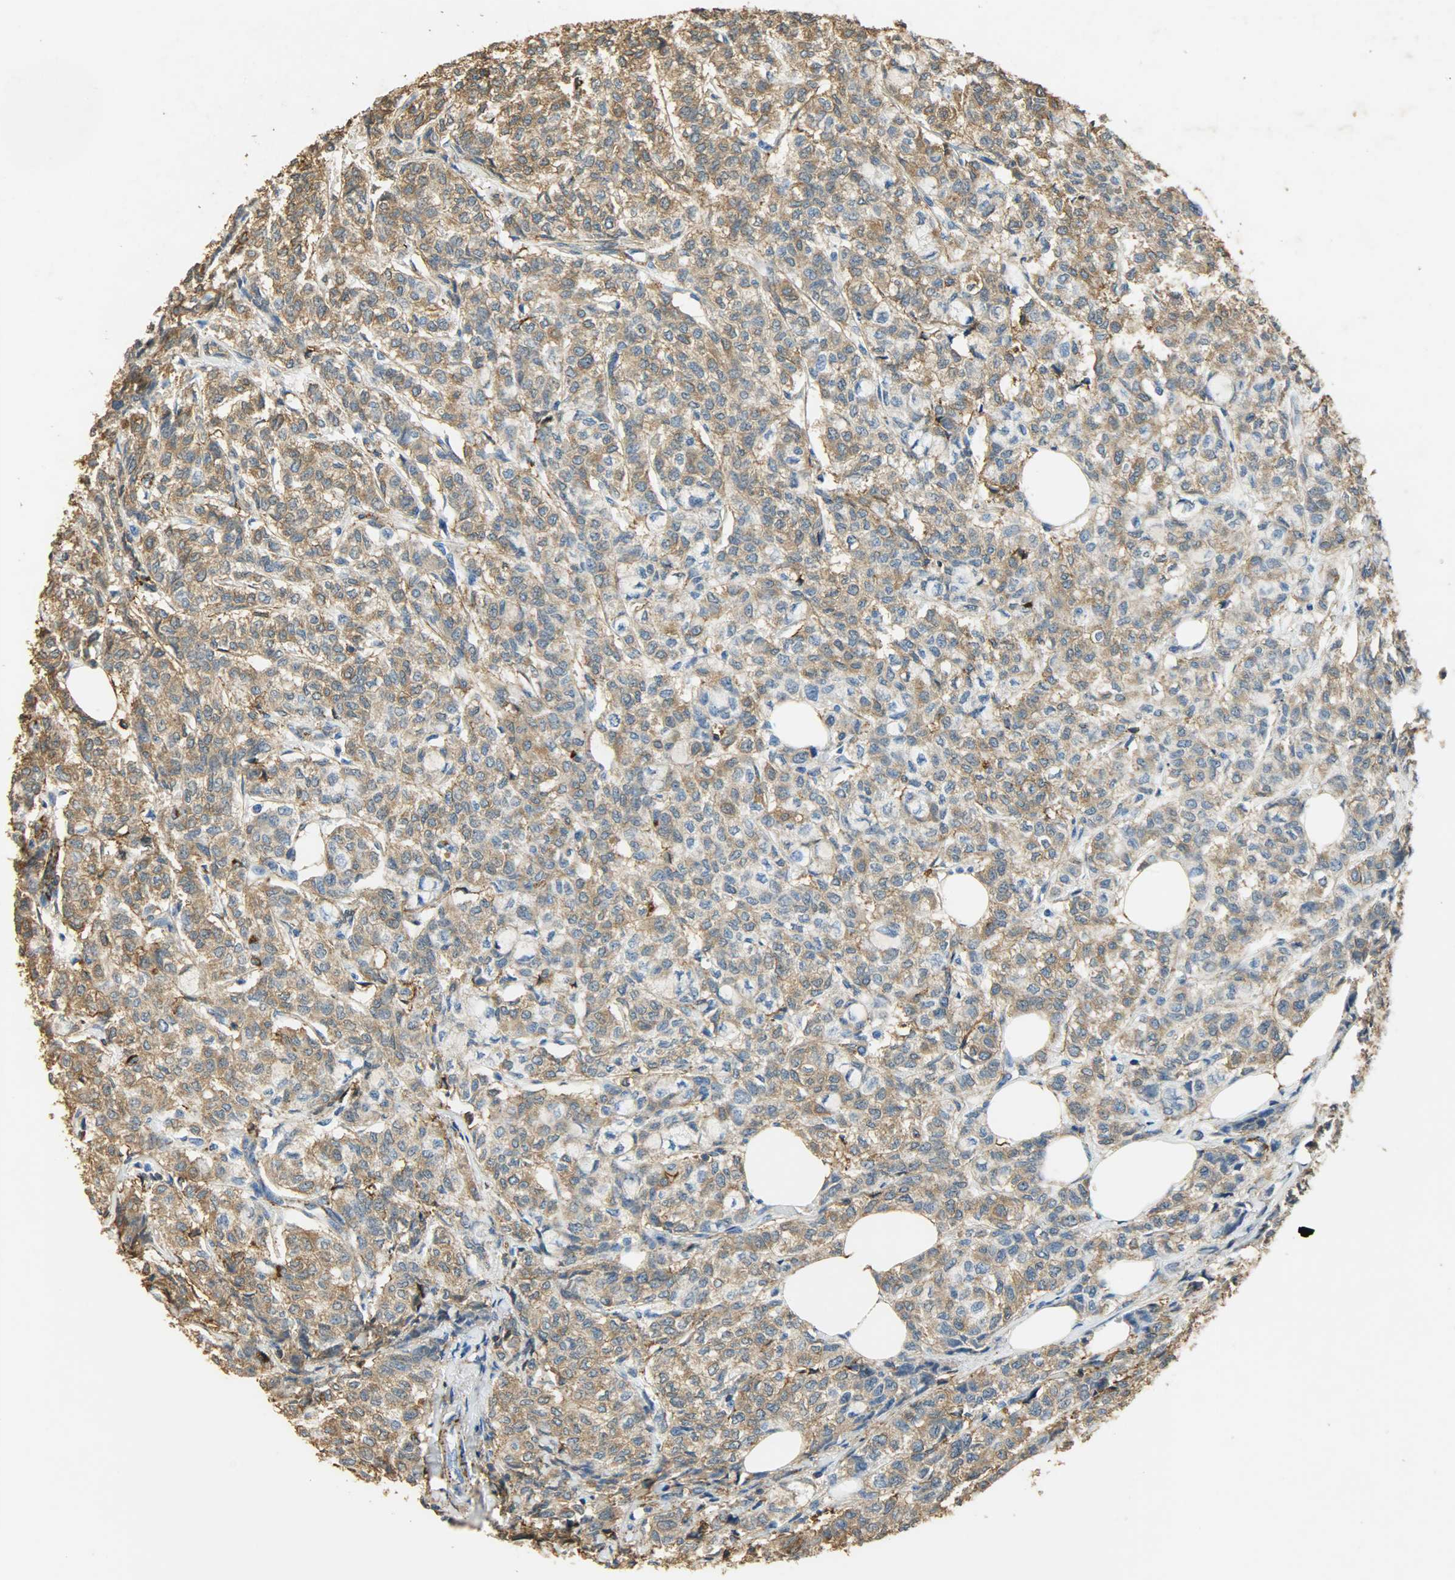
{"staining": {"intensity": "moderate", "quantity": ">75%", "location": "cytoplasmic/membranous"}, "tissue": "breast cancer", "cell_type": "Tumor cells", "image_type": "cancer", "snomed": [{"axis": "morphology", "description": "Lobular carcinoma"}, {"axis": "topography", "description": "Breast"}], "caption": "Immunohistochemistry (IHC) histopathology image of human breast lobular carcinoma stained for a protein (brown), which exhibits medium levels of moderate cytoplasmic/membranous staining in approximately >75% of tumor cells.", "gene": "ANXA6", "patient": {"sex": "female", "age": 60}}